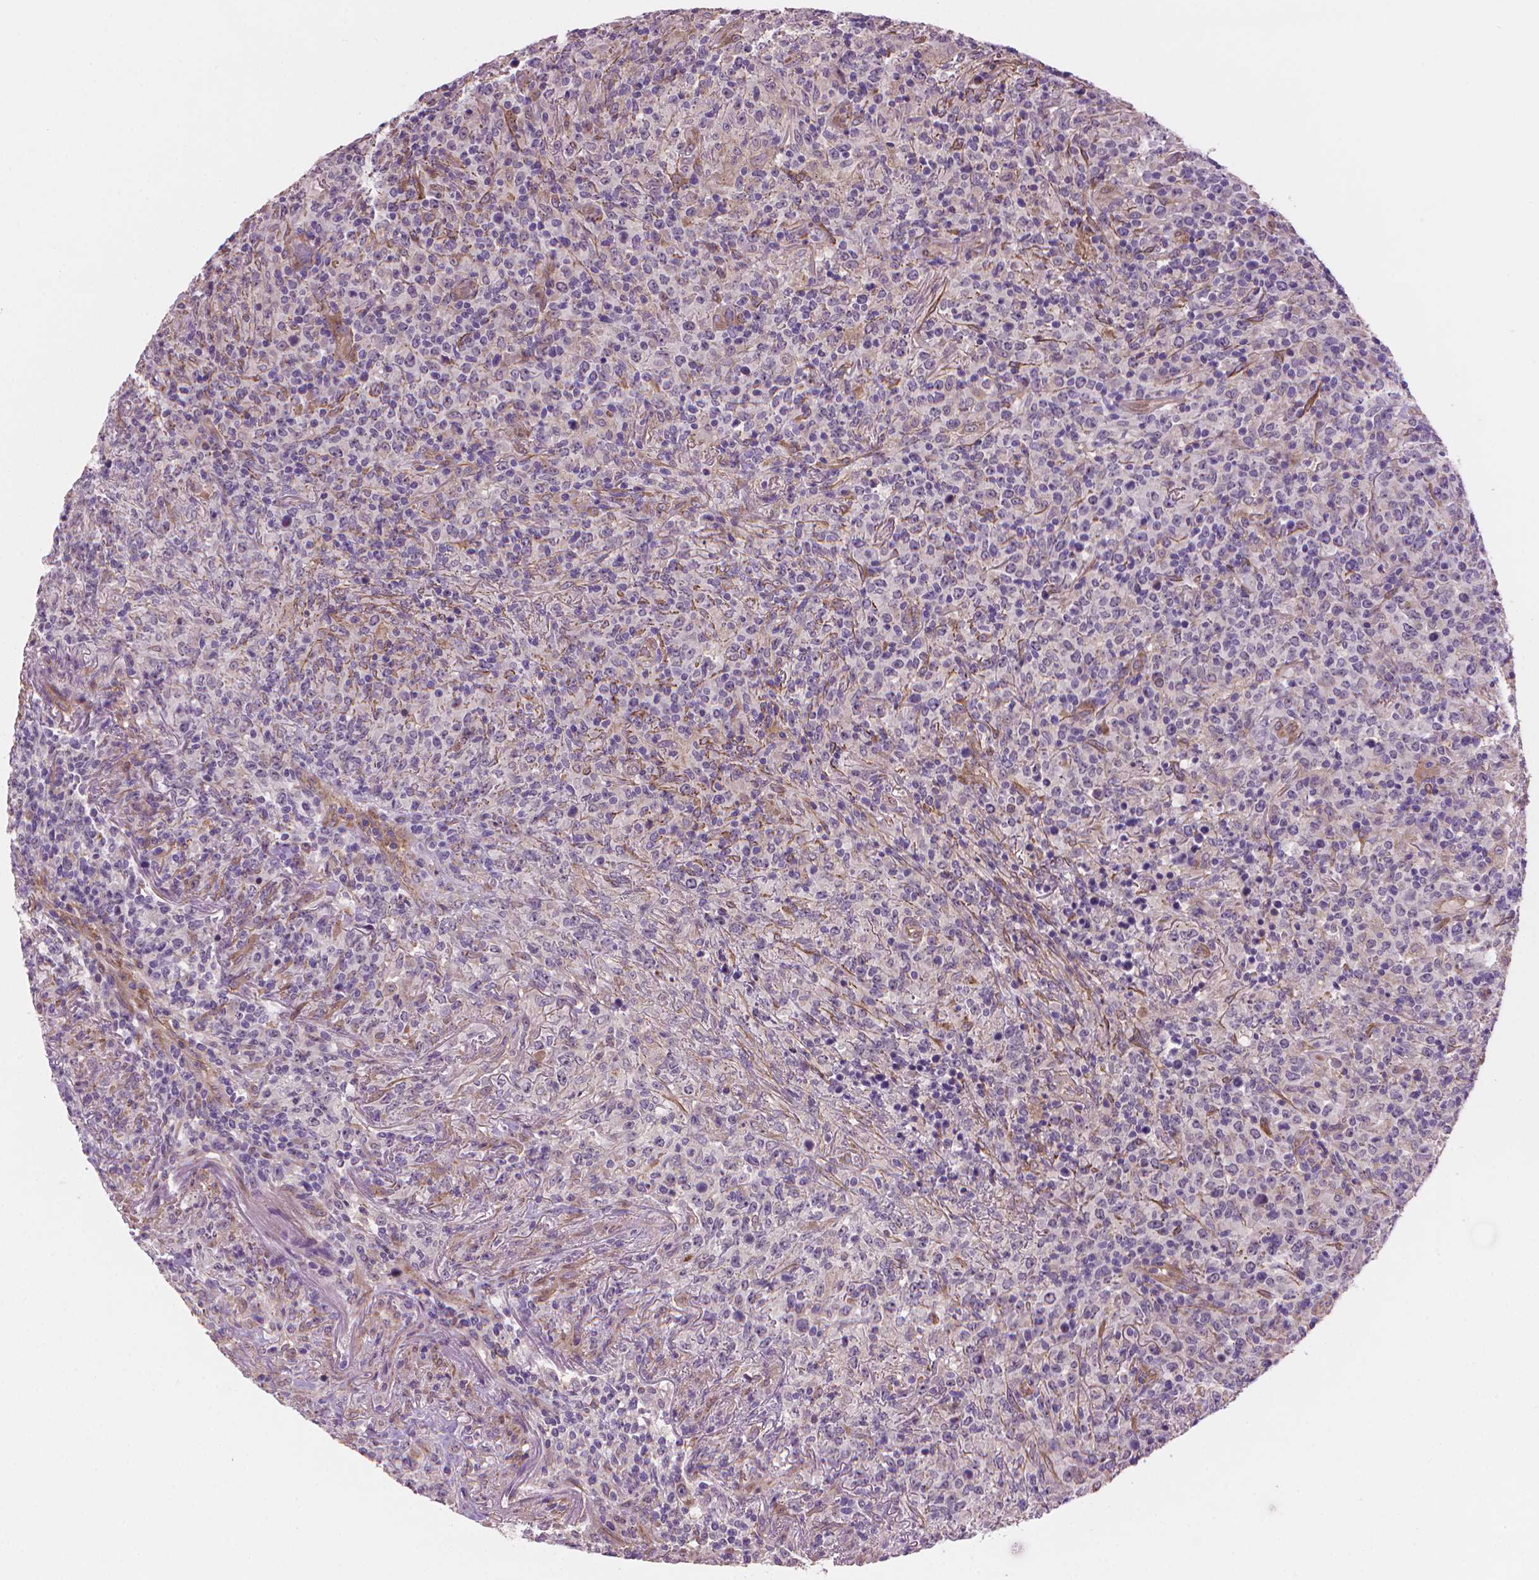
{"staining": {"intensity": "negative", "quantity": "none", "location": "none"}, "tissue": "lymphoma", "cell_type": "Tumor cells", "image_type": "cancer", "snomed": [{"axis": "morphology", "description": "Malignant lymphoma, non-Hodgkin's type, High grade"}, {"axis": "topography", "description": "Lung"}], "caption": "Immunohistochemical staining of human high-grade malignant lymphoma, non-Hodgkin's type shows no significant expression in tumor cells.", "gene": "AMMECR1", "patient": {"sex": "male", "age": 79}}